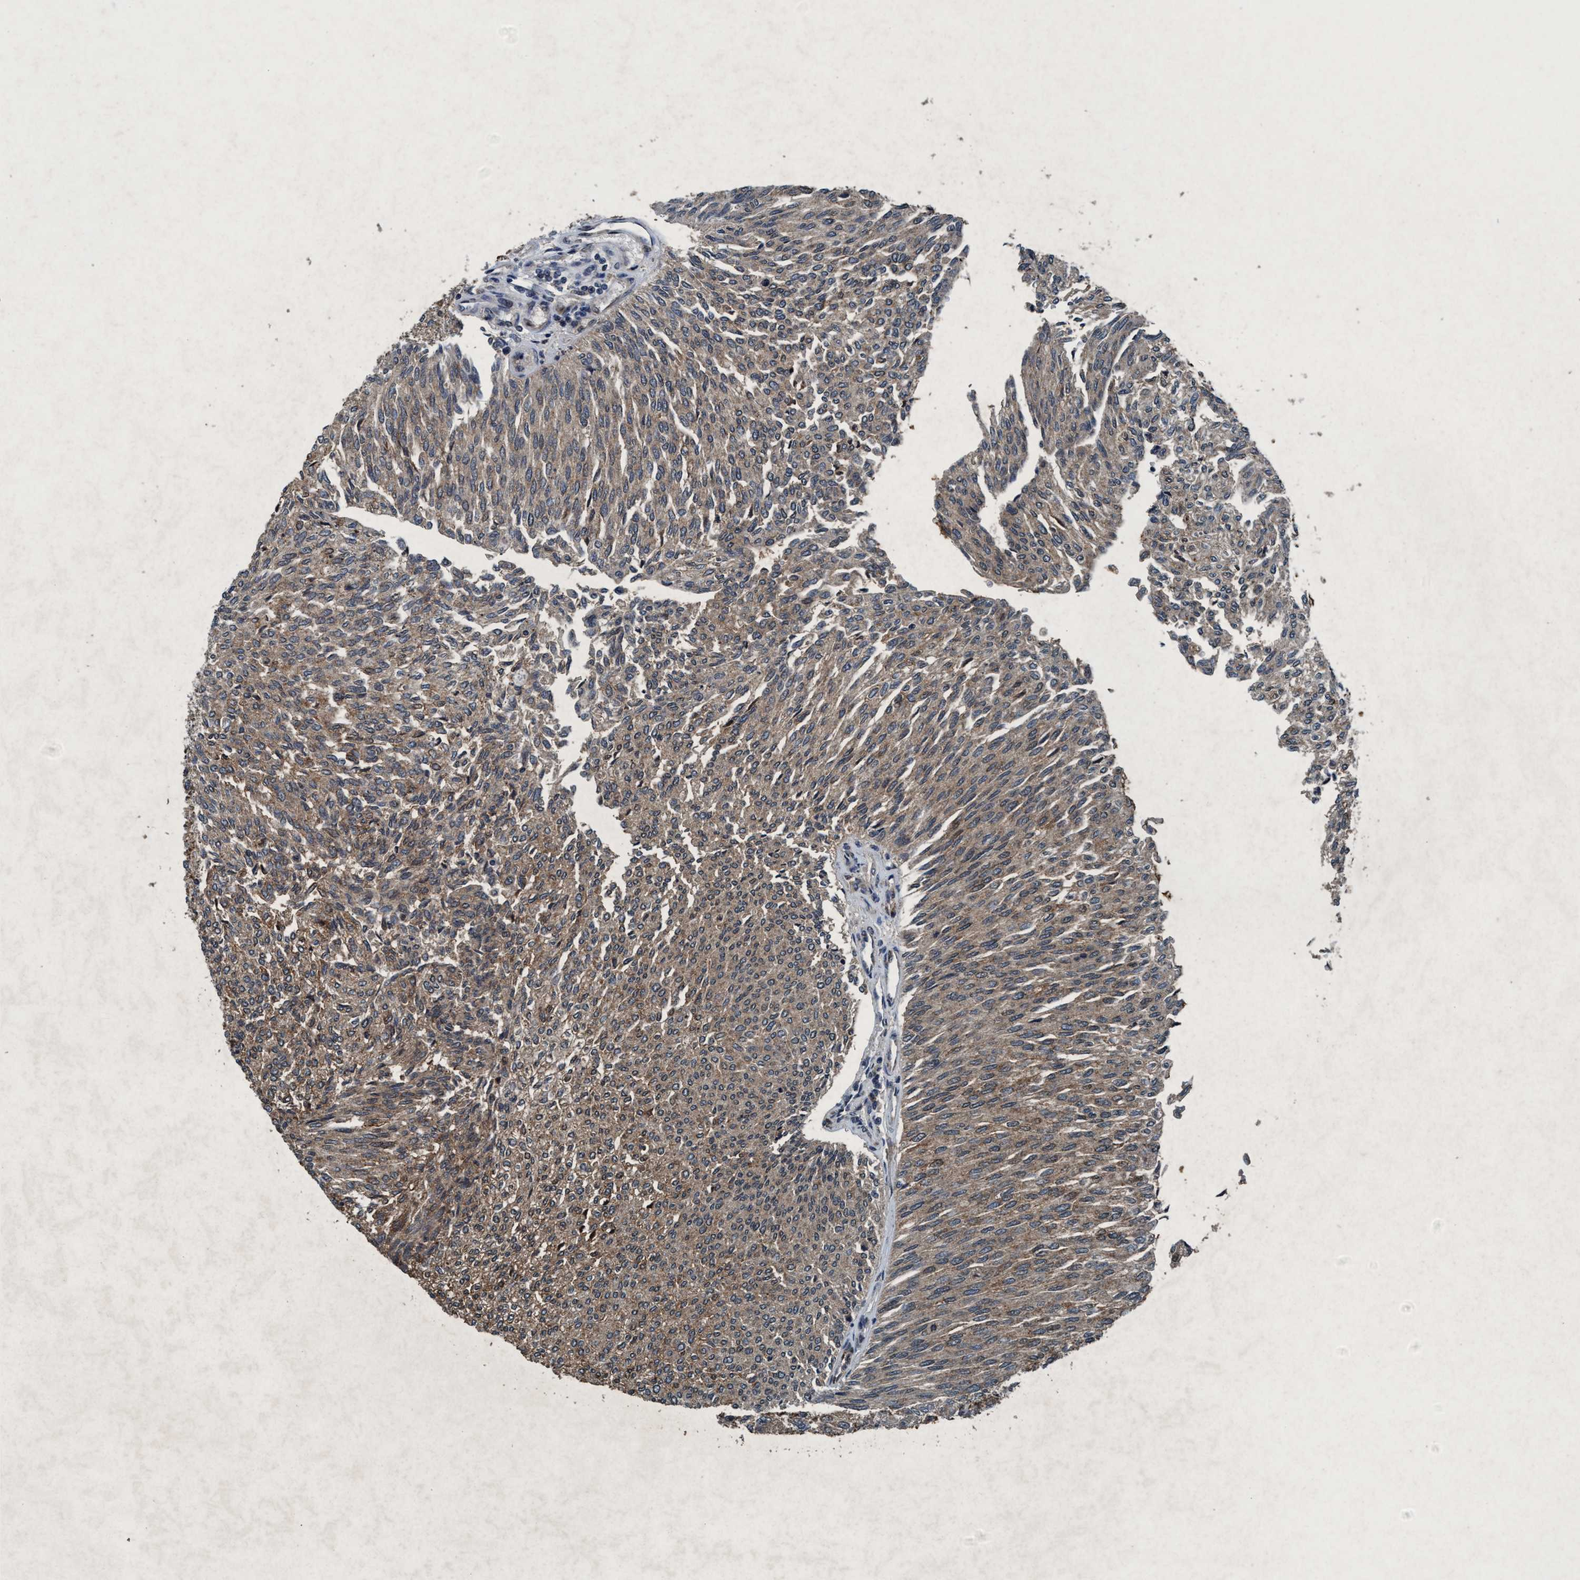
{"staining": {"intensity": "moderate", "quantity": ">75%", "location": "cytoplasmic/membranous"}, "tissue": "urothelial cancer", "cell_type": "Tumor cells", "image_type": "cancer", "snomed": [{"axis": "morphology", "description": "Urothelial carcinoma, Low grade"}, {"axis": "topography", "description": "Urinary bladder"}], "caption": "Urothelial cancer tissue reveals moderate cytoplasmic/membranous expression in about >75% of tumor cells (IHC, brightfield microscopy, high magnification).", "gene": "AKT1S1", "patient": {"sex": "female", "age": 79}}